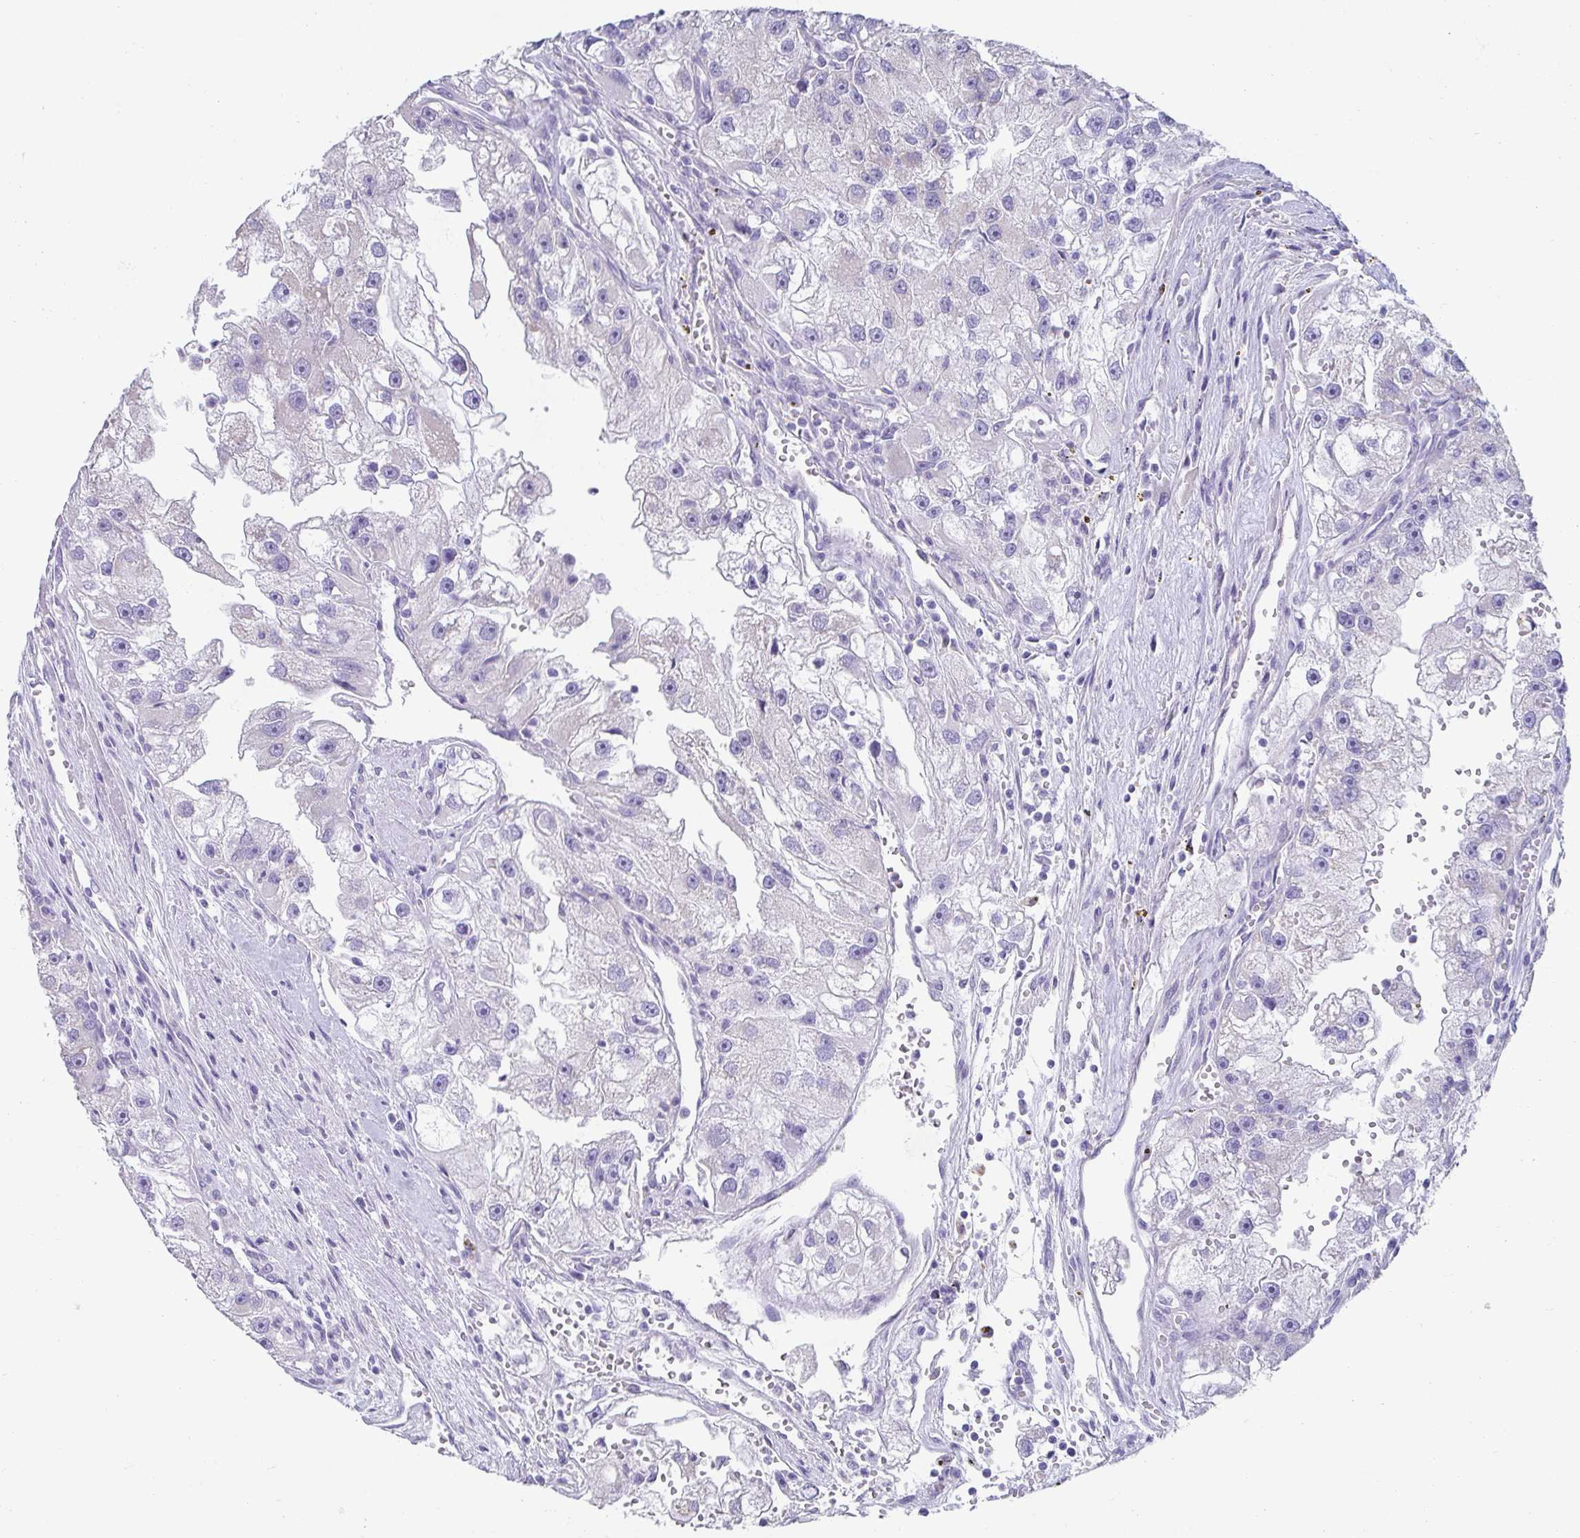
{"staining": {"intensity": "negative", "quantity": "none", "location": "none"}, "tissue": "renal cancer", "cell_type": "Tumor cells", "image_type": "cancer", "snomed": [{"axis": "morphology", "description": "Adenocarcinoma, NOS"}, {"axis": "topography", "description": "Kidney"}], "caption": "An immunohistochemistry (IHC) image of renal cancer is shown. There is no staining in tumor cells of renal cancer.", "gene": "CXCR1", "patient": {"sex": "male", "age": 63}}